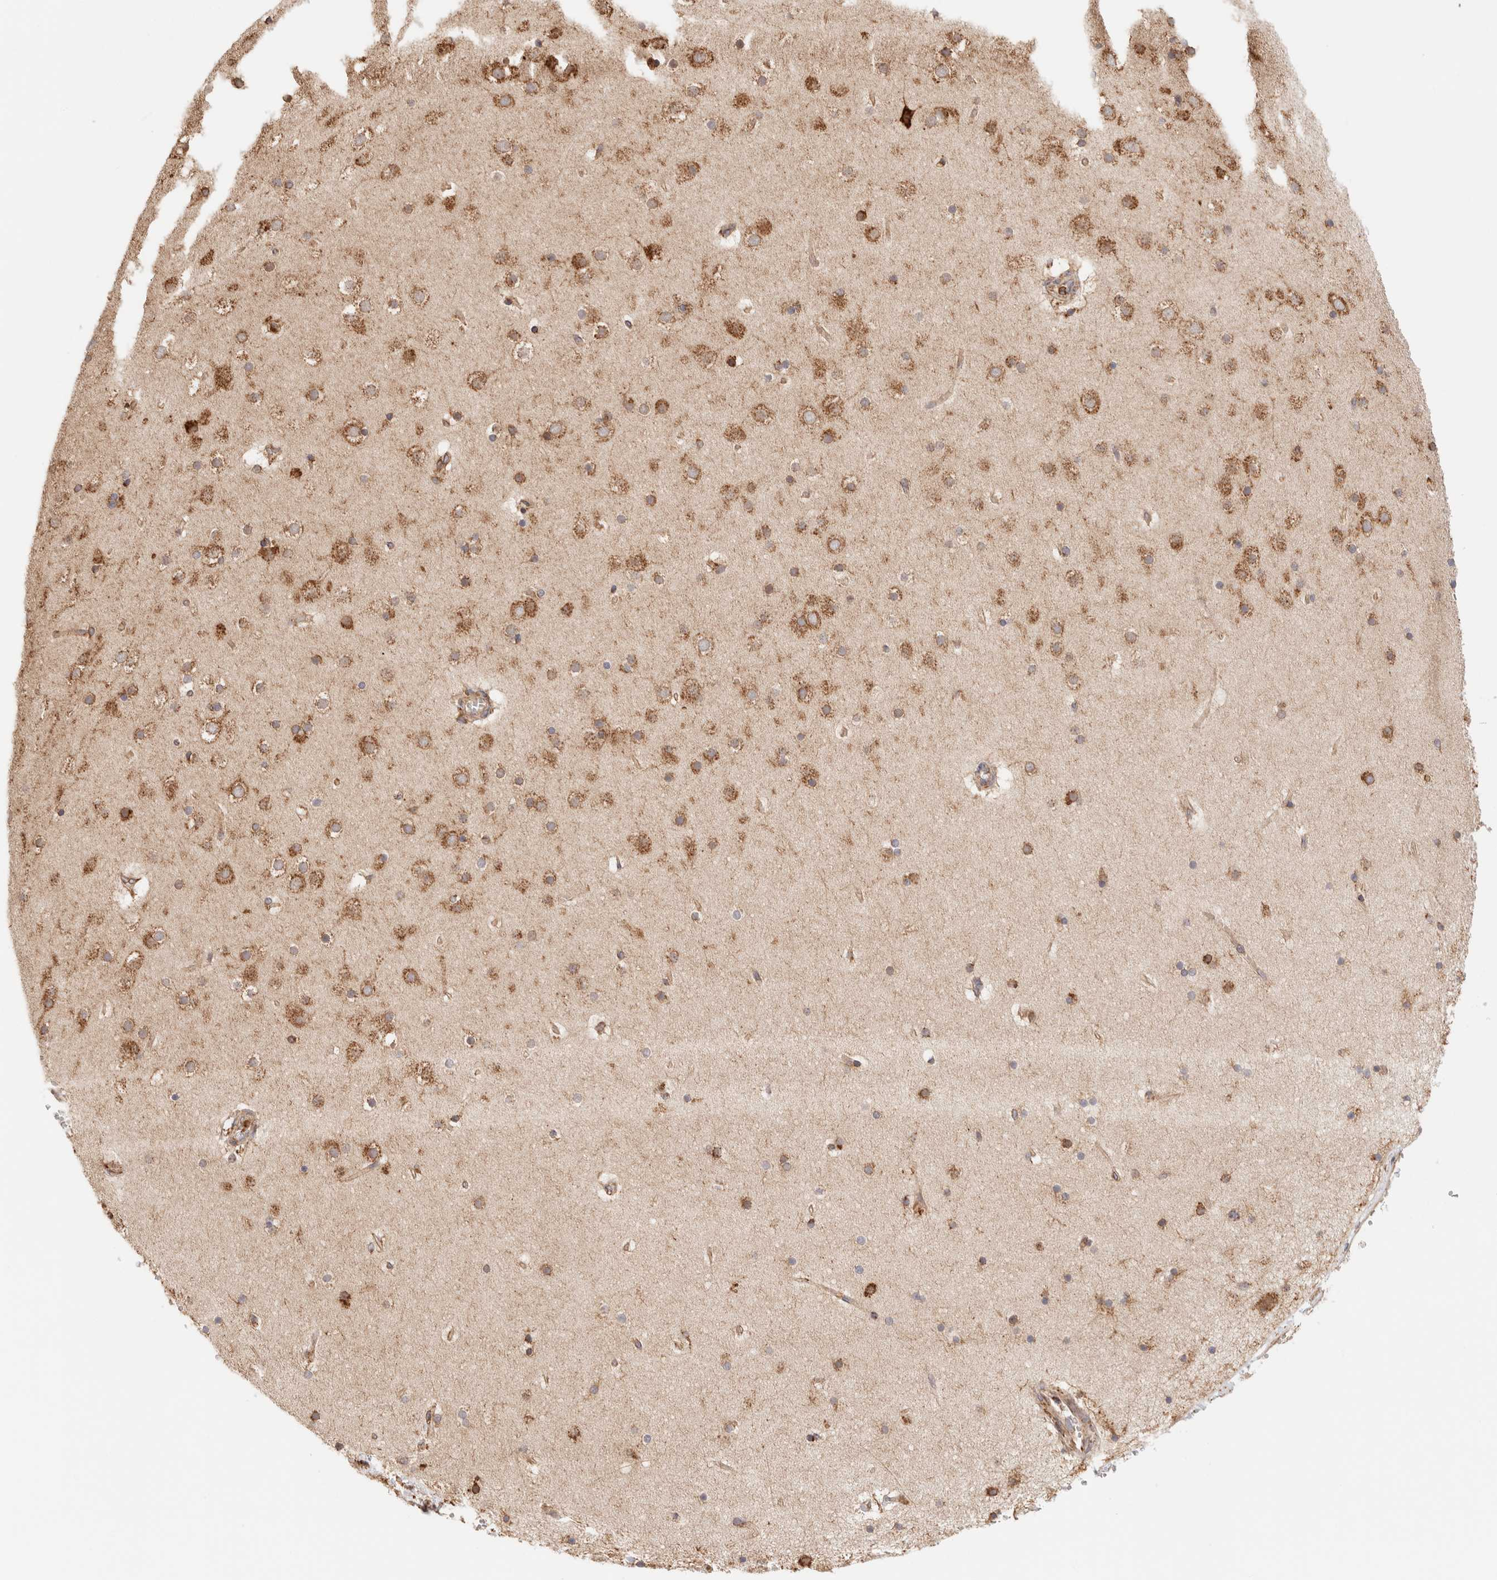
{"staining": {"intensity": "negative", "quantity": "none", "location": "none"}, "tissue": "cerebral cortex", "cell_type": "Endothelial cells", "image_type": "normal", "snomed": [{"axis": "morphology", "description": "Normal tissue, NOS"}, {"axis": "topography", "description": "Cerebral cortex"}], "caption": "Cerebral cortex stained for a protein using IHC reveals no positivity endothelial cells.", "gene": "FER", "patient": {"sex": "male", "age": 57}}